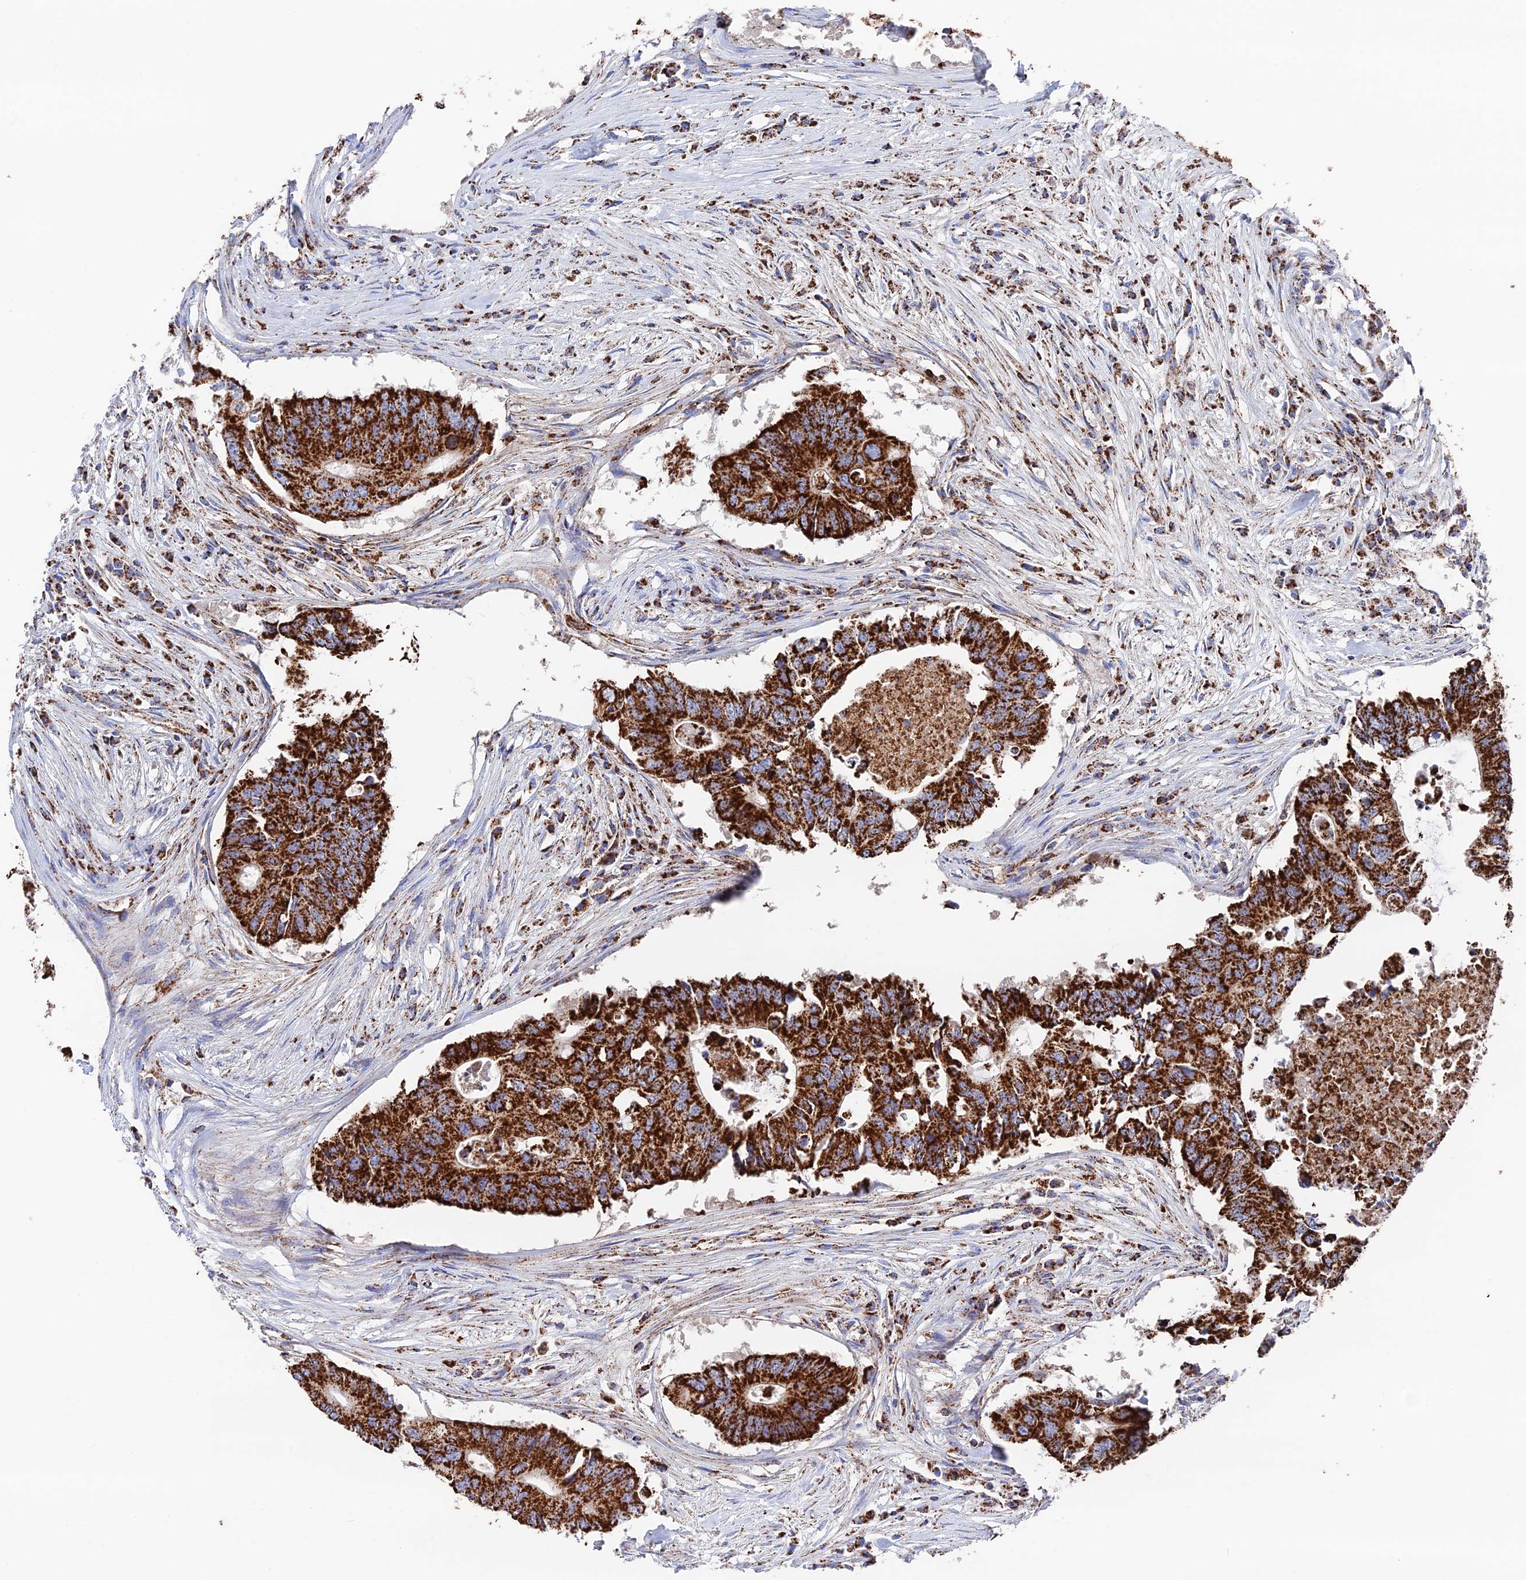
{"staining": {"intensity": "strong", "quantity": ">75%", "location": "cytoplasmic/membranous"}, "tissue": "colorectal cancer", "cell_type": "Tumor cells", "image_type": "cancer", "snomed": [{"axis": "morphology", "description": "Adenocarcinoma, NOS"}, {"axis": "topography", "description": "Colon"}], "caption": "Protein analysis of colorectal adenocarcinoma tissue reveals strong cytoplasmic/membranous staining in approximately >75% of tumor cells.", "gene": "HAUS8", "patient": {"sex": "male", "age": 71}}